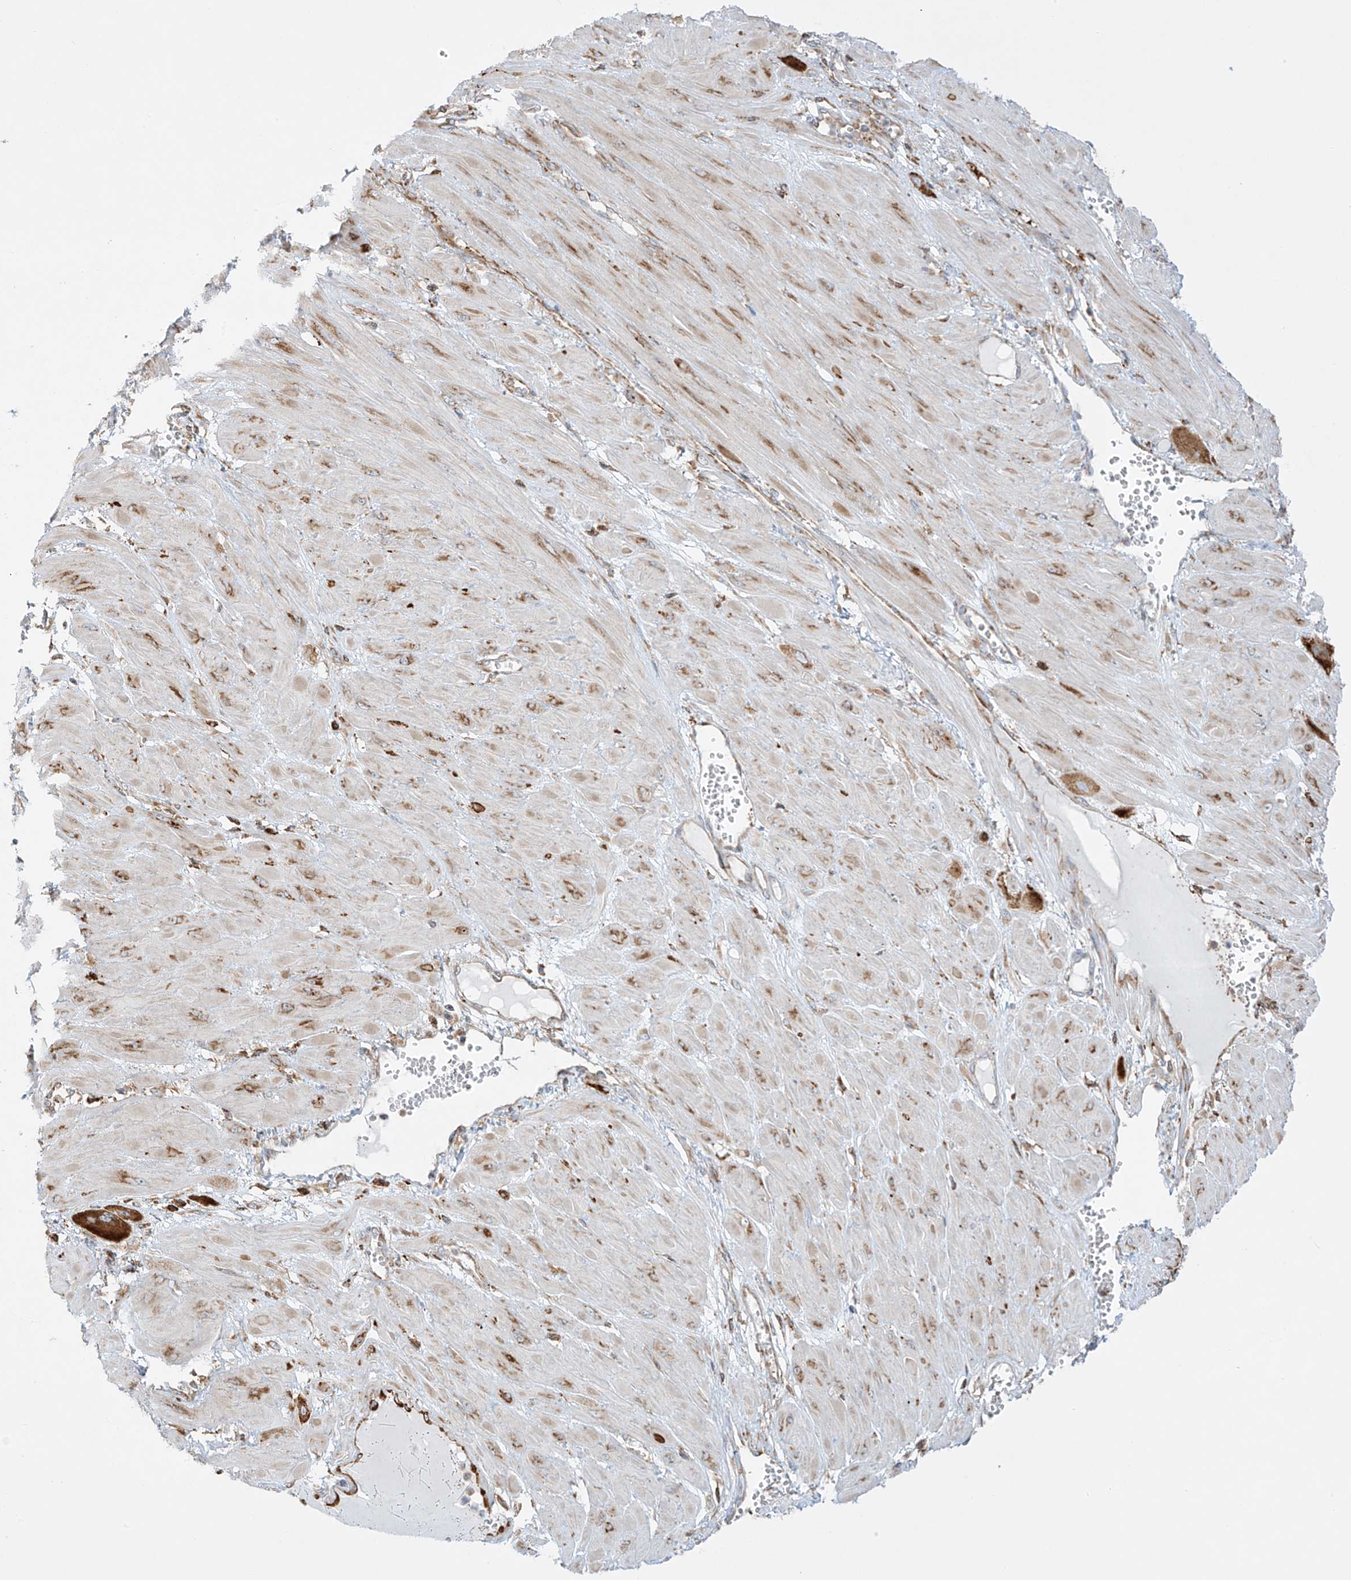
{"staining": {"intensity": "strong", "quantity": ">75%", "location": "cytoplasmic/membranous"}, "tissue": "cervical cancer", "cell_type": "Tumor cells", "image_type": "cancer", "snomed": [{"axis": "morphology", "description": "Squamous cell carcinoma, NOS"}, {"axis": "topography", "description": "Cervix"}], "caption": "A high amount of strong cytoplasmic/membranous staining is present in approximately >75% of tumor cells in cervical cancer tissue.", "gene": "MX1", "patient": {"sex": "female", "age": 34}}